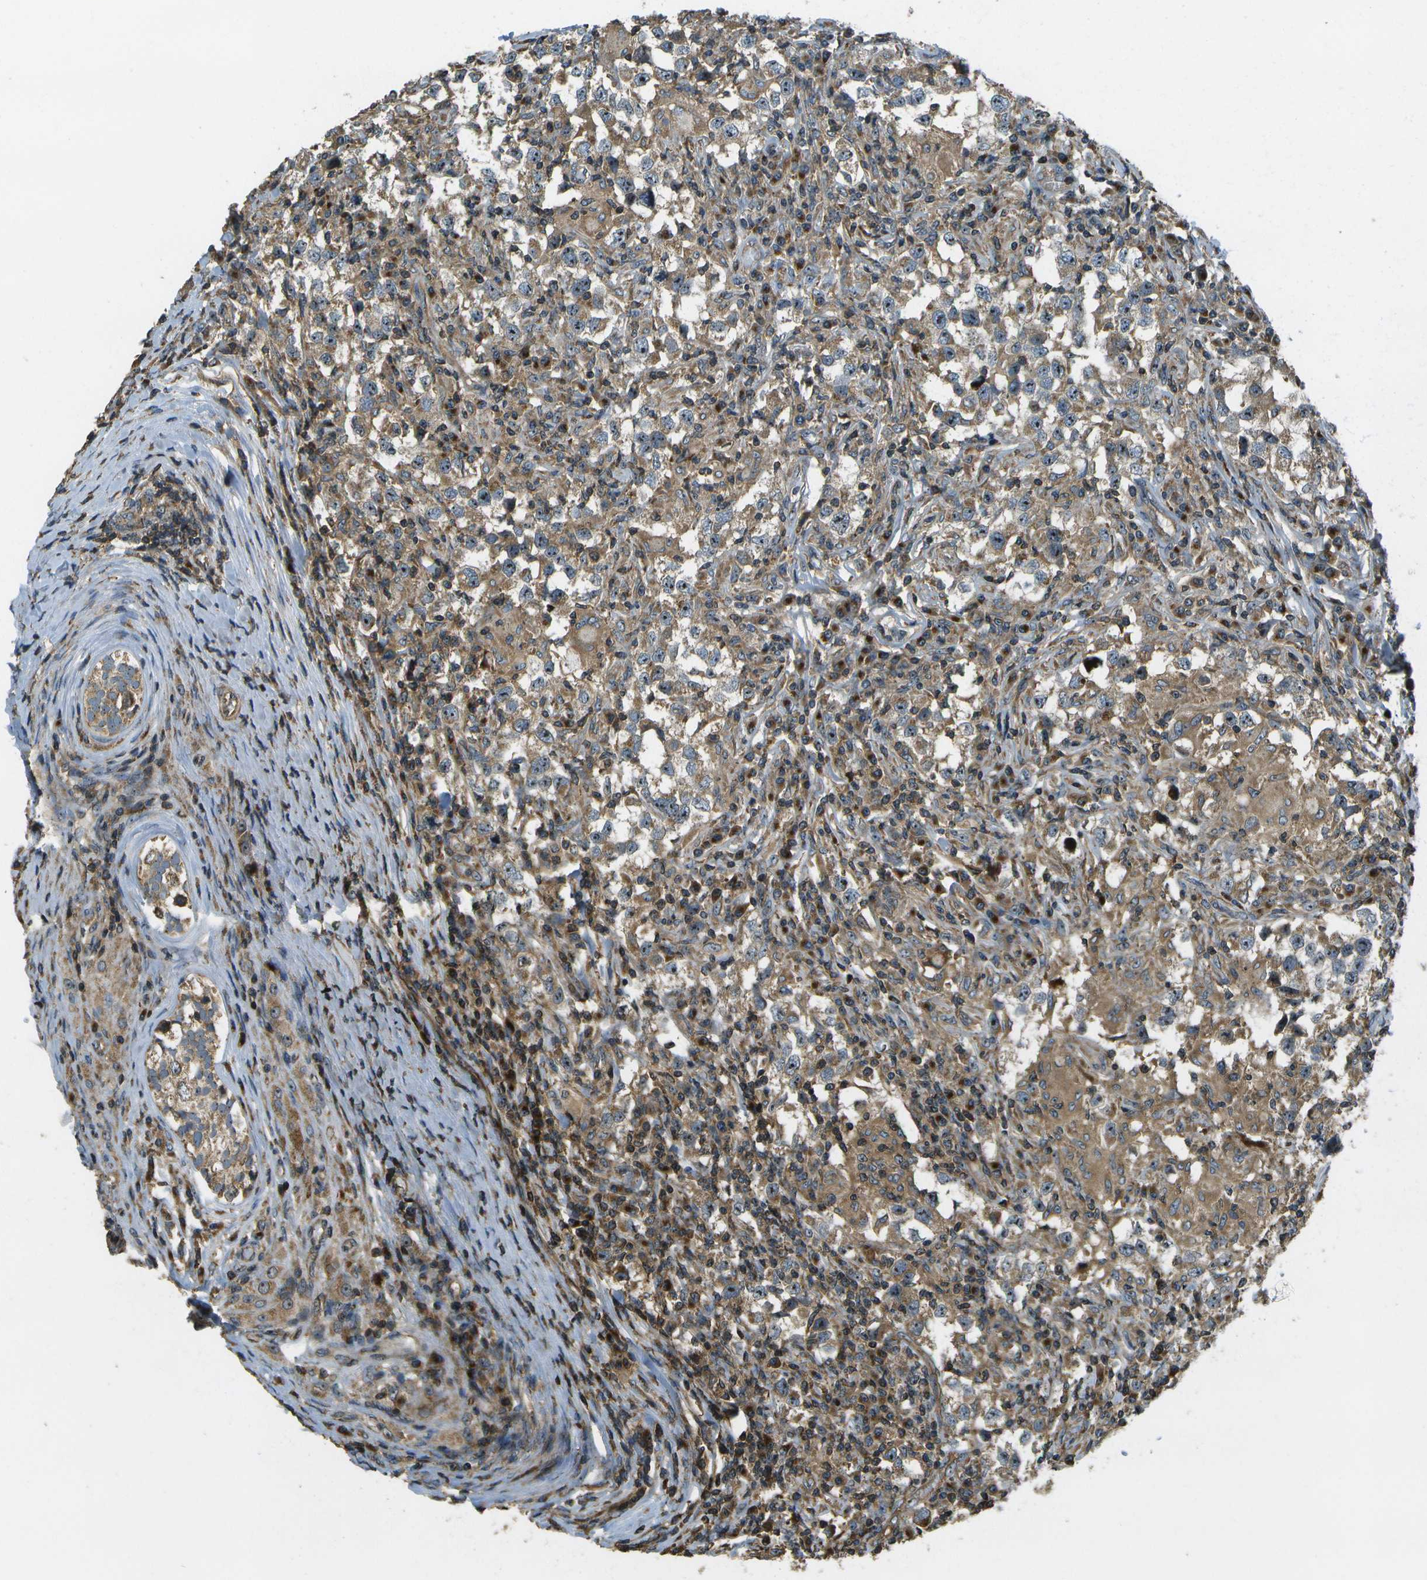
{"staining": {"intensity": "moderate", "quantity": ">75%", "location": "cytoplasmic/membranous,nuclear"}, "tissue": "testis cancer", "cell_type": "Tumor cells", "image_type": "cancer", "snomed": [{"axis": "morphology", "description": "Carcinoma, Embryonal, NOS"}, {"axis": "topography", "description": "Testis"}], "caption": "Testis embryonal carcinoma tissue reveals moderate cytoplasmic/membranous and nuclear expression in approximately >75% of tumor cells, visualized by immunohistochemistry.", "gene": "LRP12", "patient": {"sex": "male", "age": 21}}